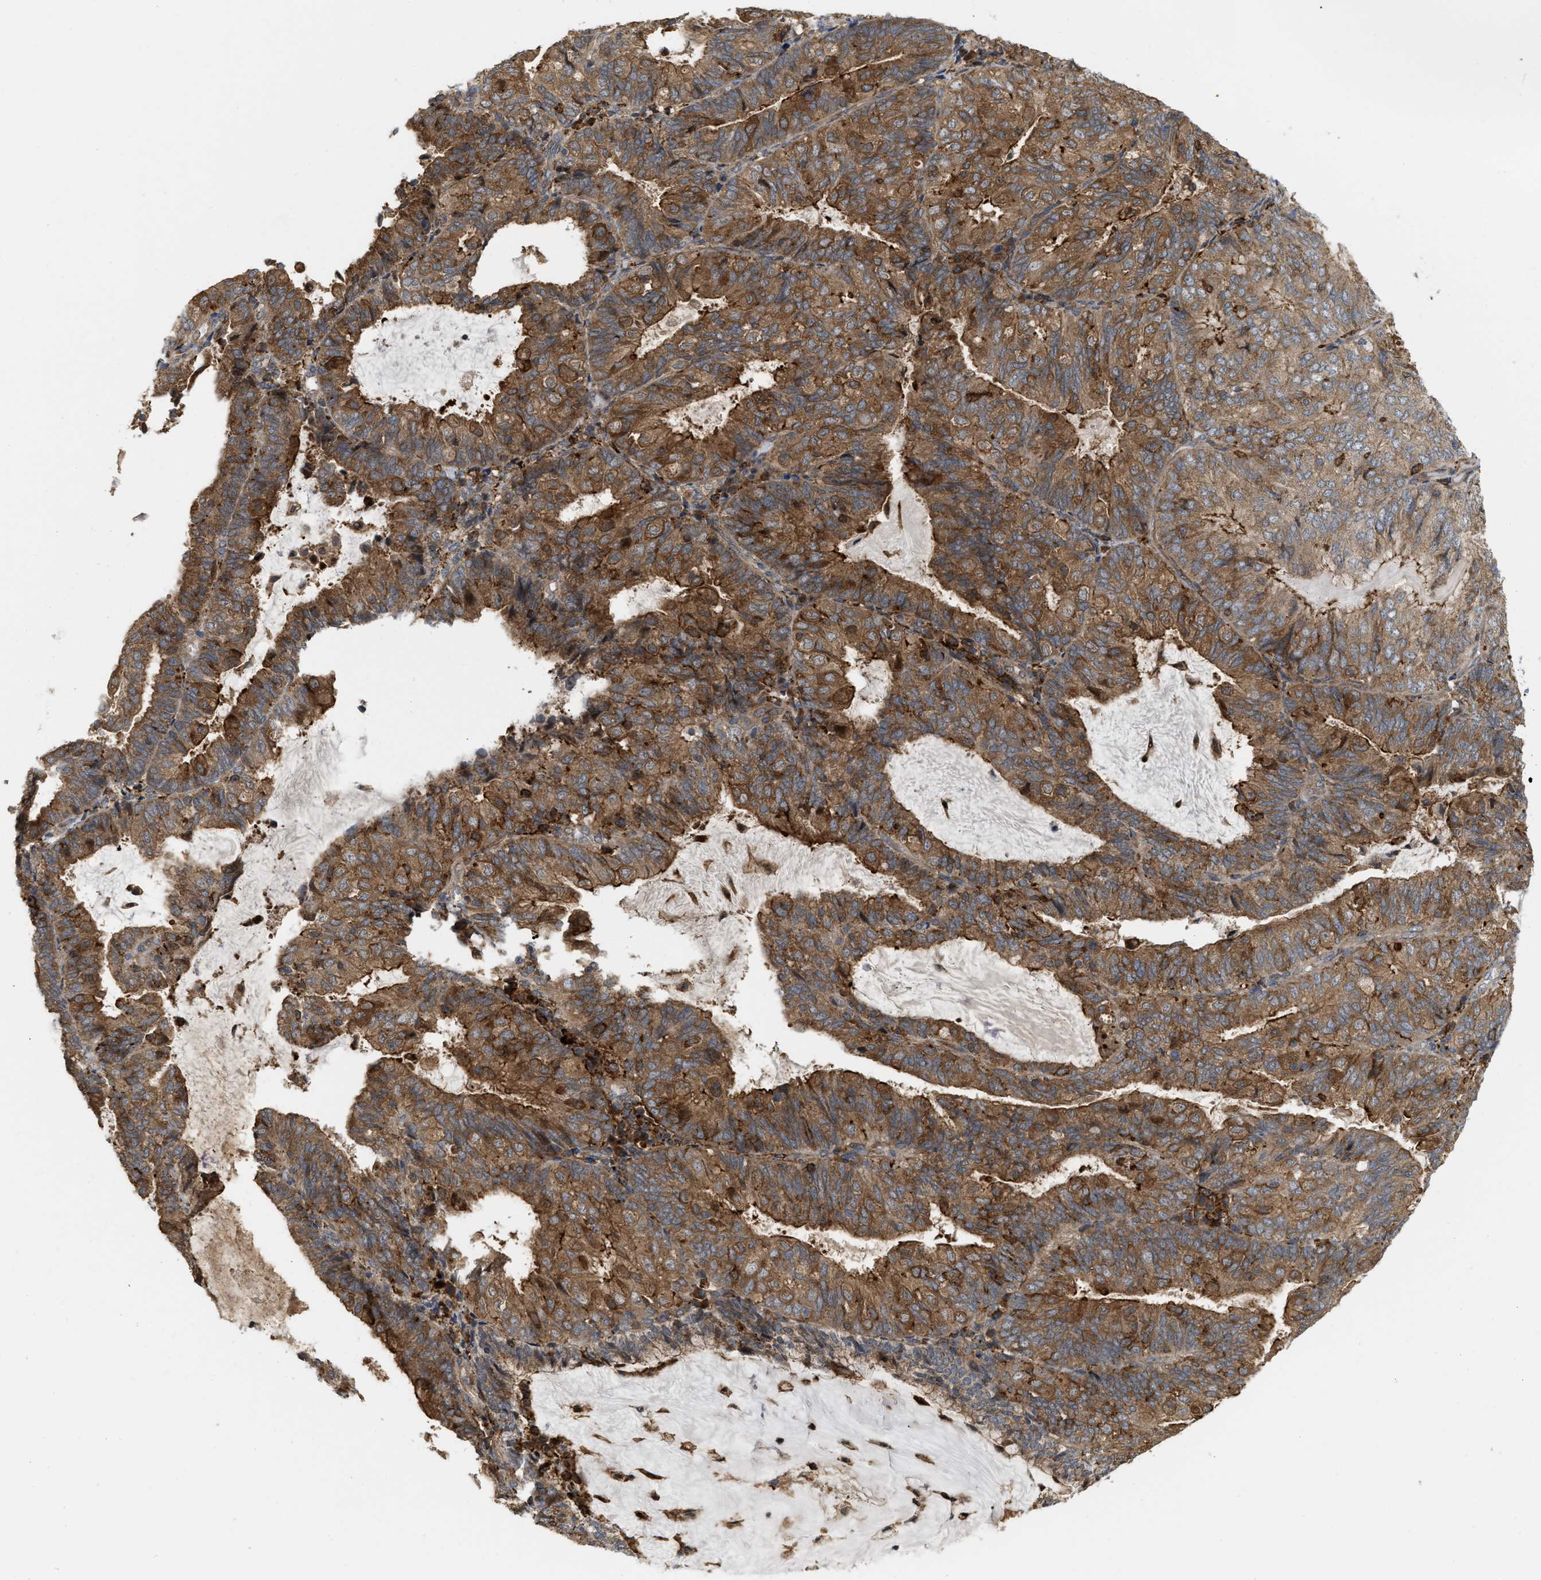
{"staining": {"intensity": "strong", "quantity": ">75%", "location": "cytoplasmic/membranous"}, "tissue": "endometrial cancer", "cell_type": "Tumor cells", "image_type": "cancer", "snomed": [{"axis": "morphology", "description": "Adenocarcinoma, NOS"}, {"axis": "topography", "description": "Endometrium"}], "caption": "Human endometrial cancer (adenocarcinoma) stained for a protein (brown) shows strong cytoplasmic/membranous positive expression in about >75% of tumor cells.", "gene": "IQCE", "patient": {"sex": "female", "age": 81}}